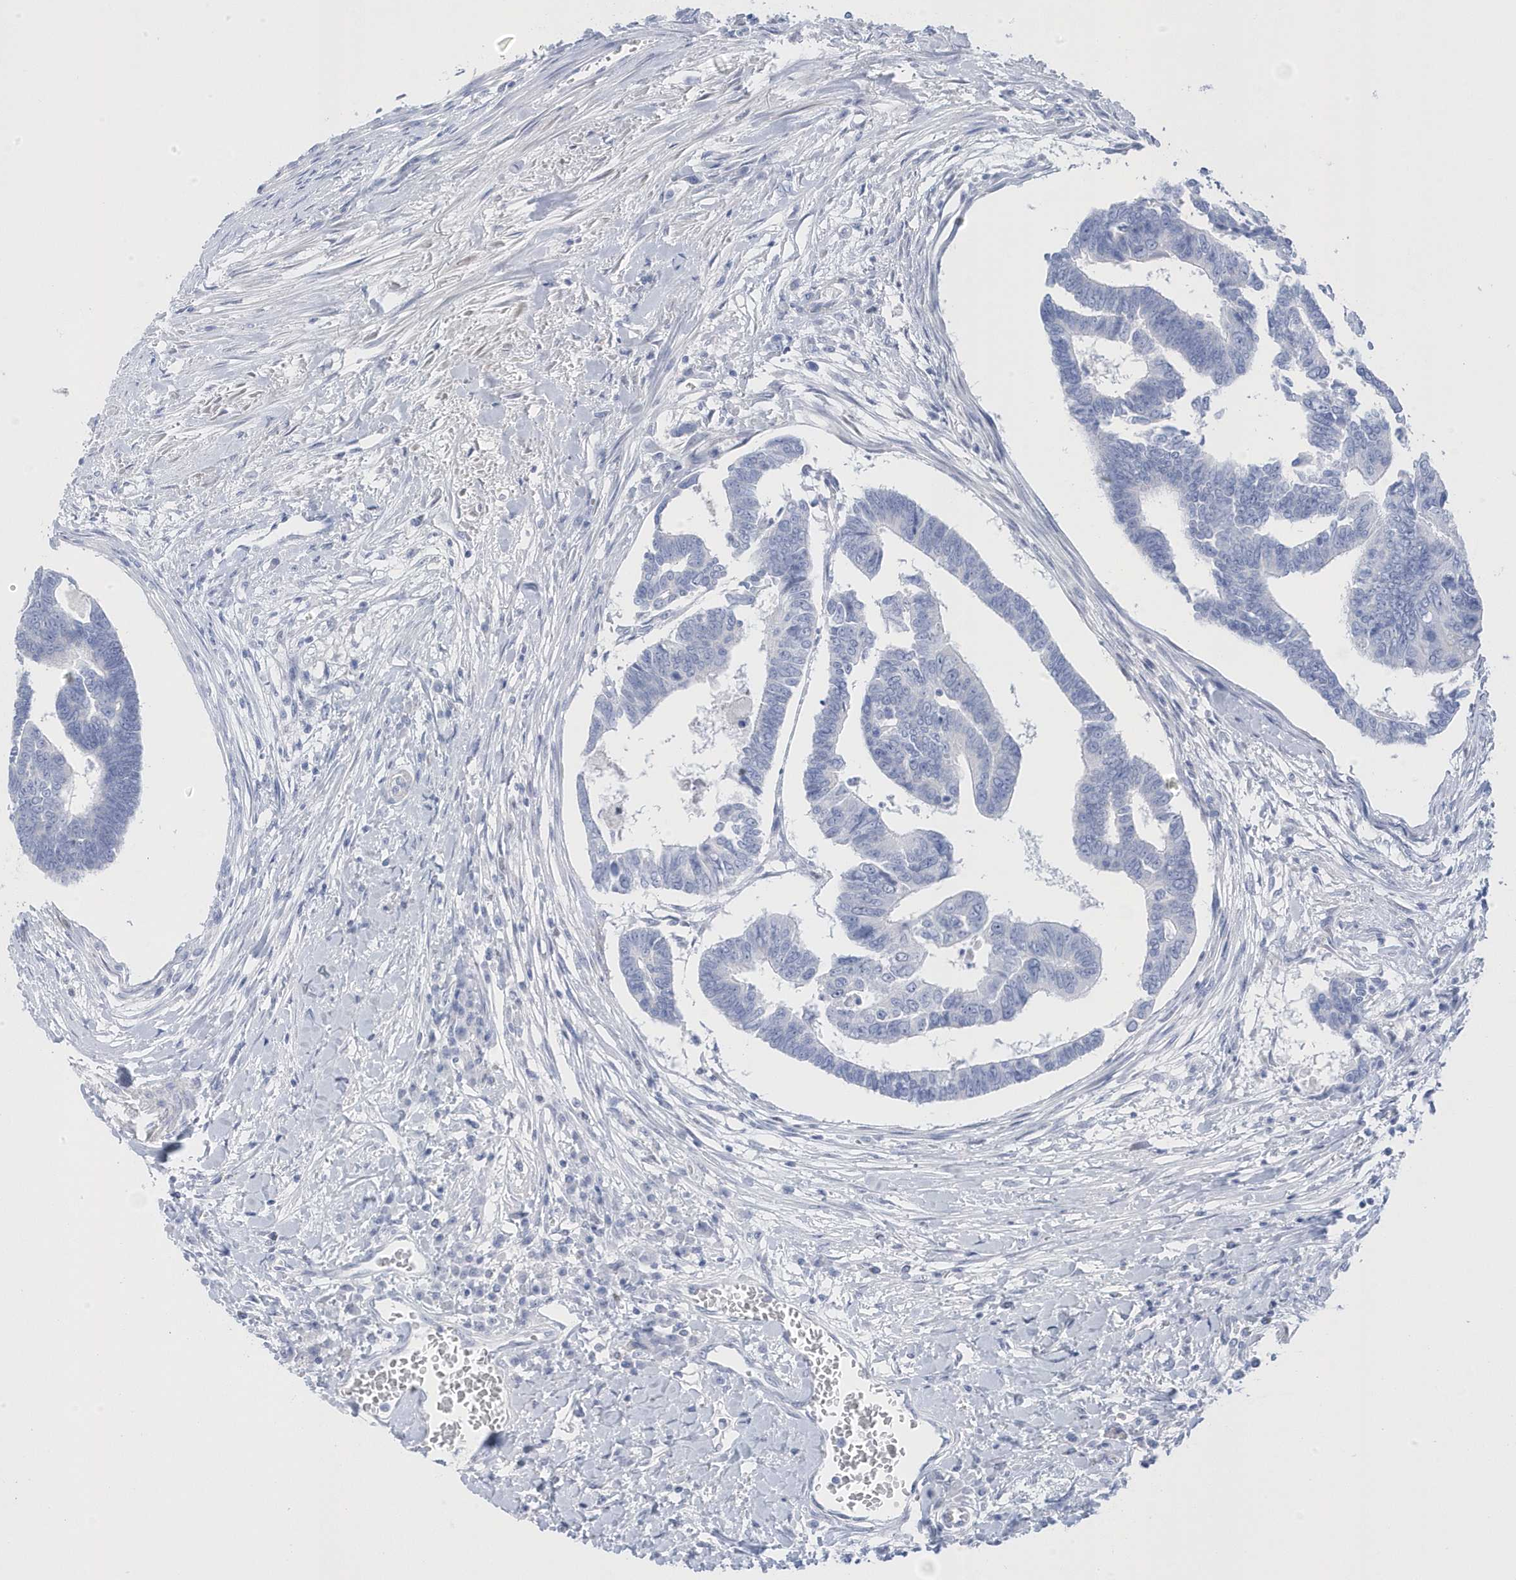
{"staining": {"intensity": "negative", "quantity": "none", "location": "none"}, "tissue": "colorectal cancer", "cell_type": "Tumor cells", "image_type": "cancer", "snomed": [{"axis": "morphology", "description": "Adenocarcinoma, NOS"}, {"axis": "topography", "description": "Rectum"}], "caption": "Immunohistochemistry (IHC) of human colorectal cancer (adenocarcinoma) exhibits no positivity in tumor cells.", "gene": "GTPBP6", "patient": {"sex": "female", "age": 65}}